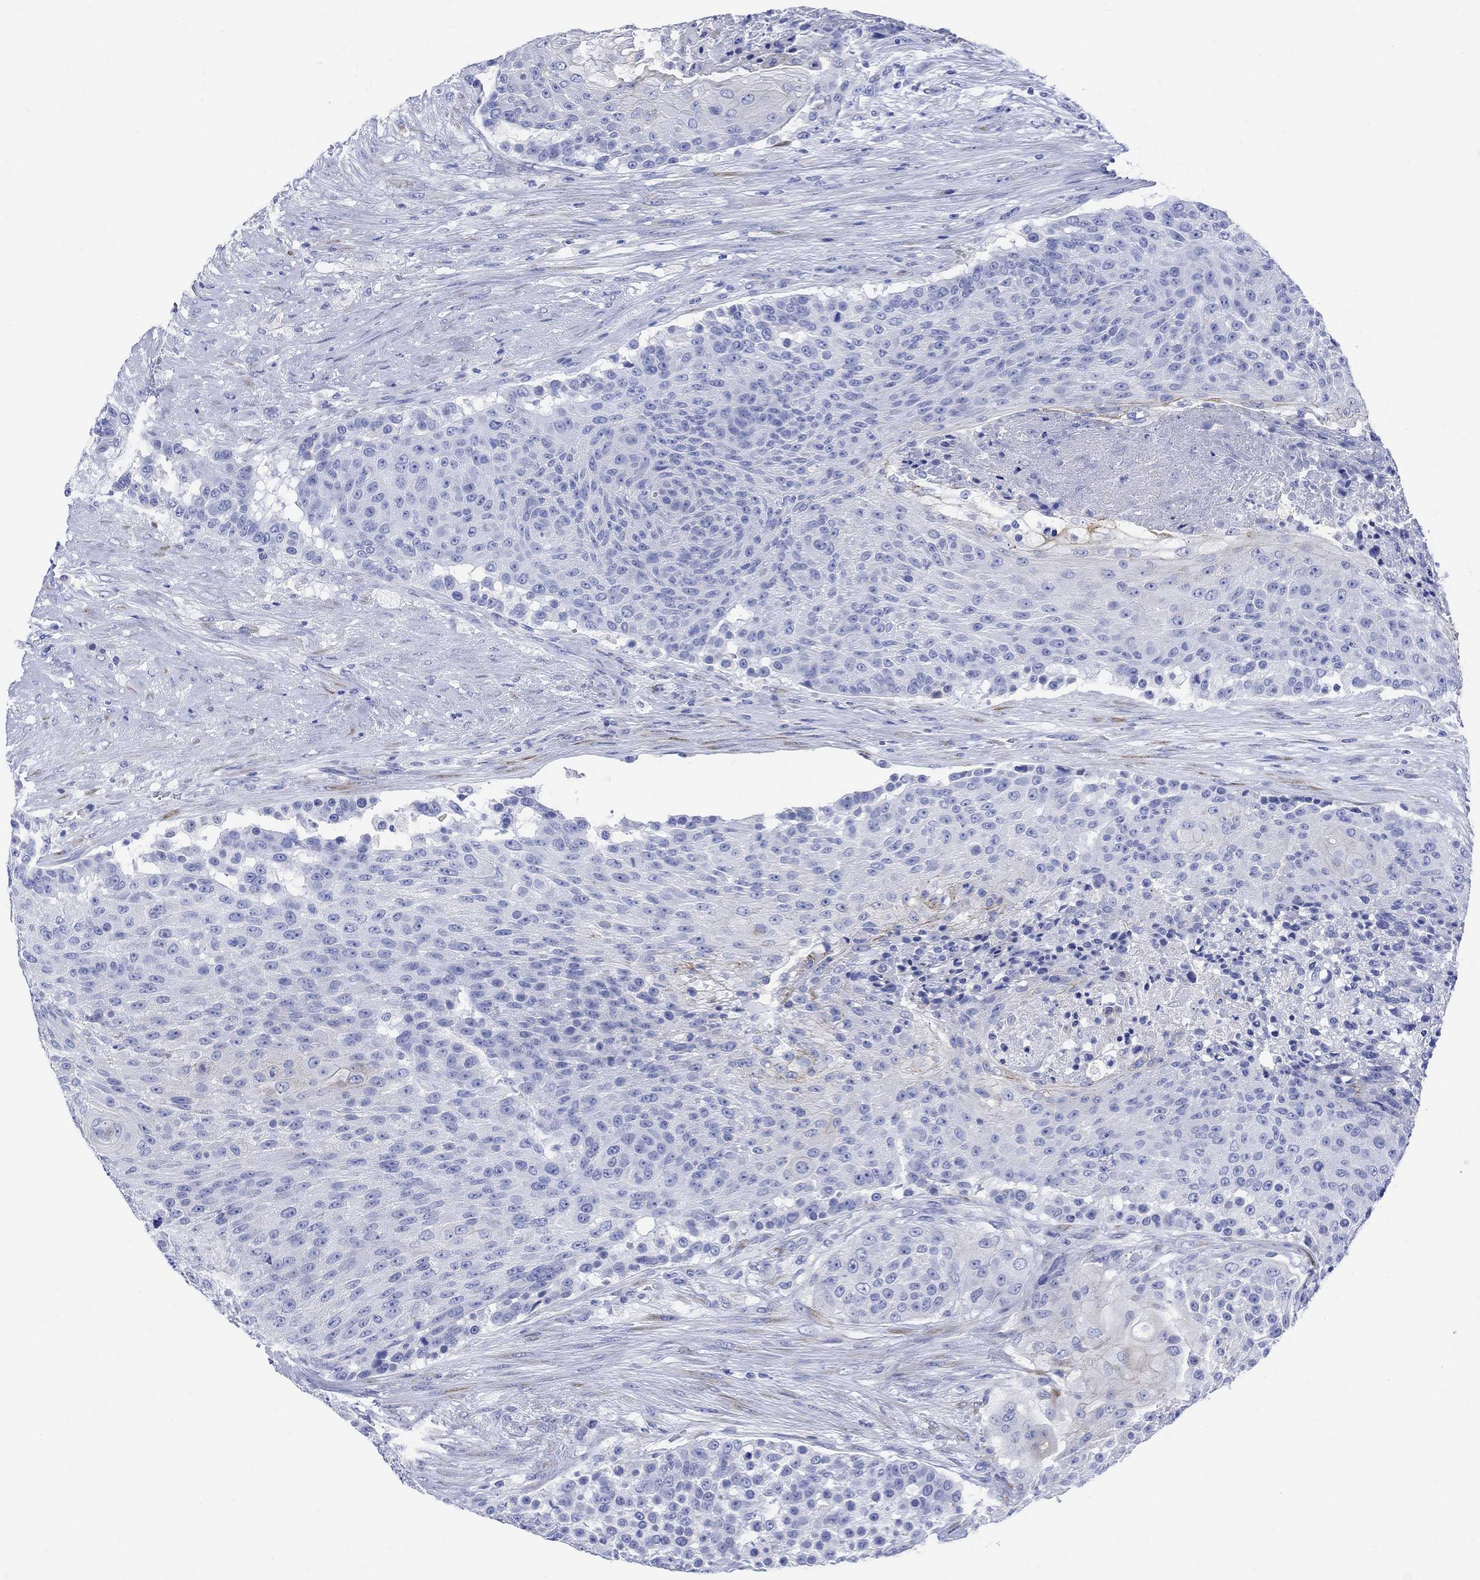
{"staining": {"intensity": "moderate", "quantity": "<25%", "location": "cytoplasmic/membranous"}, "tissue": "urothelial cancer", "cell_type": "Tumor cells", "image_type": "cancer", "snomed": [{"axis": "morphology", "description": "Urothelial carcinoma, High grade"}, {"axis": "topography", "description": "Urinary bladder"}], "caption": "Tumor cells exhibit moderate cytoplasmic/membranous staining in about <25% of cells in high-grade urothelial carcinoma.", "gene": "MYL1", "patient": {"sex": "female", "age": 63}}